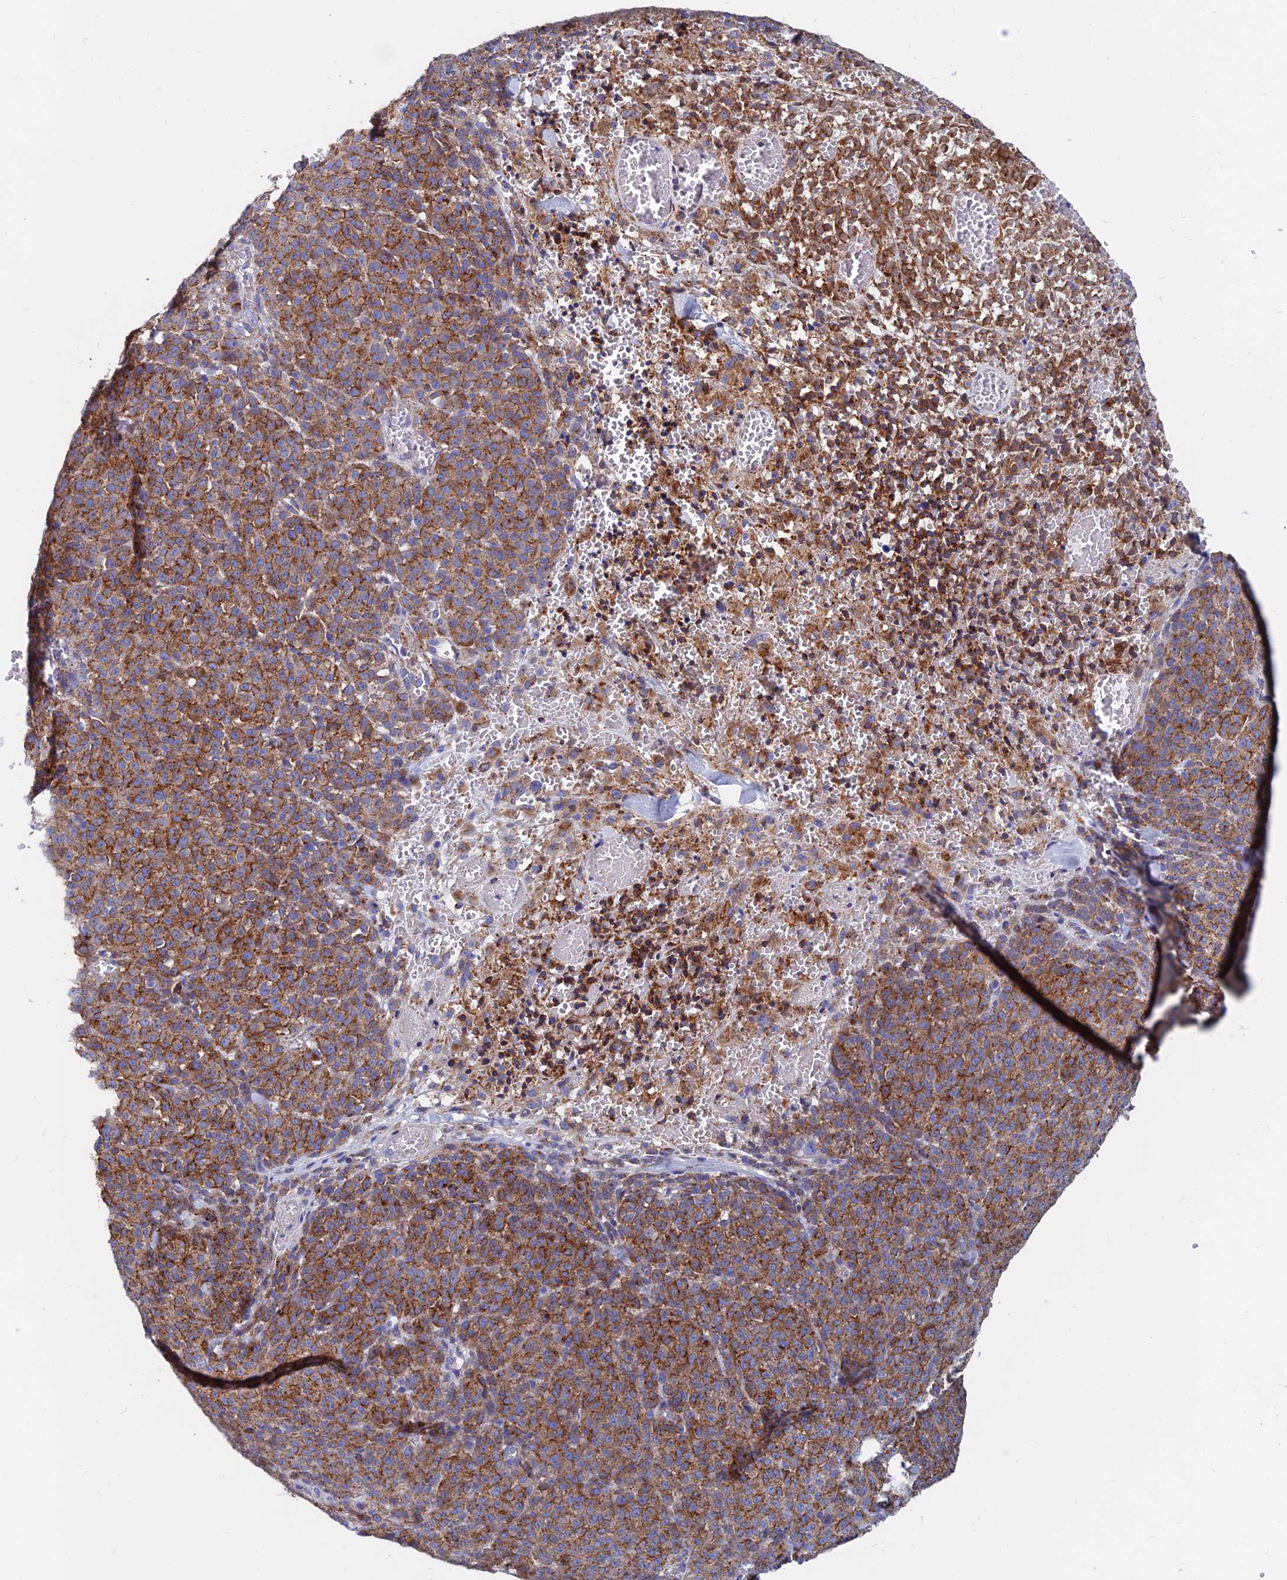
{"staining": {"intensity": "strong", "quantity": ">75%", "location": "cytoplasmic/membranous"}, "tissue": "melanoma", "cell_type": "Tumor cells", "image_type": "cancer", "snomed": [{"axis": "morphology", "description": "Normal tissue, NOS"}, {"axis": "morphology", "description": "Malignant melanoma, NOS"}, {"axis": "topography", "description": "Skin"}], "caption": "Malignant melanoma was stained to show a protein in brown. There is high levels of strong cytoplasmic/membranous expression in about >75% of tumor cells.", "gene": "SPNS1", "patient": {"sex": "female", "age": 34}}